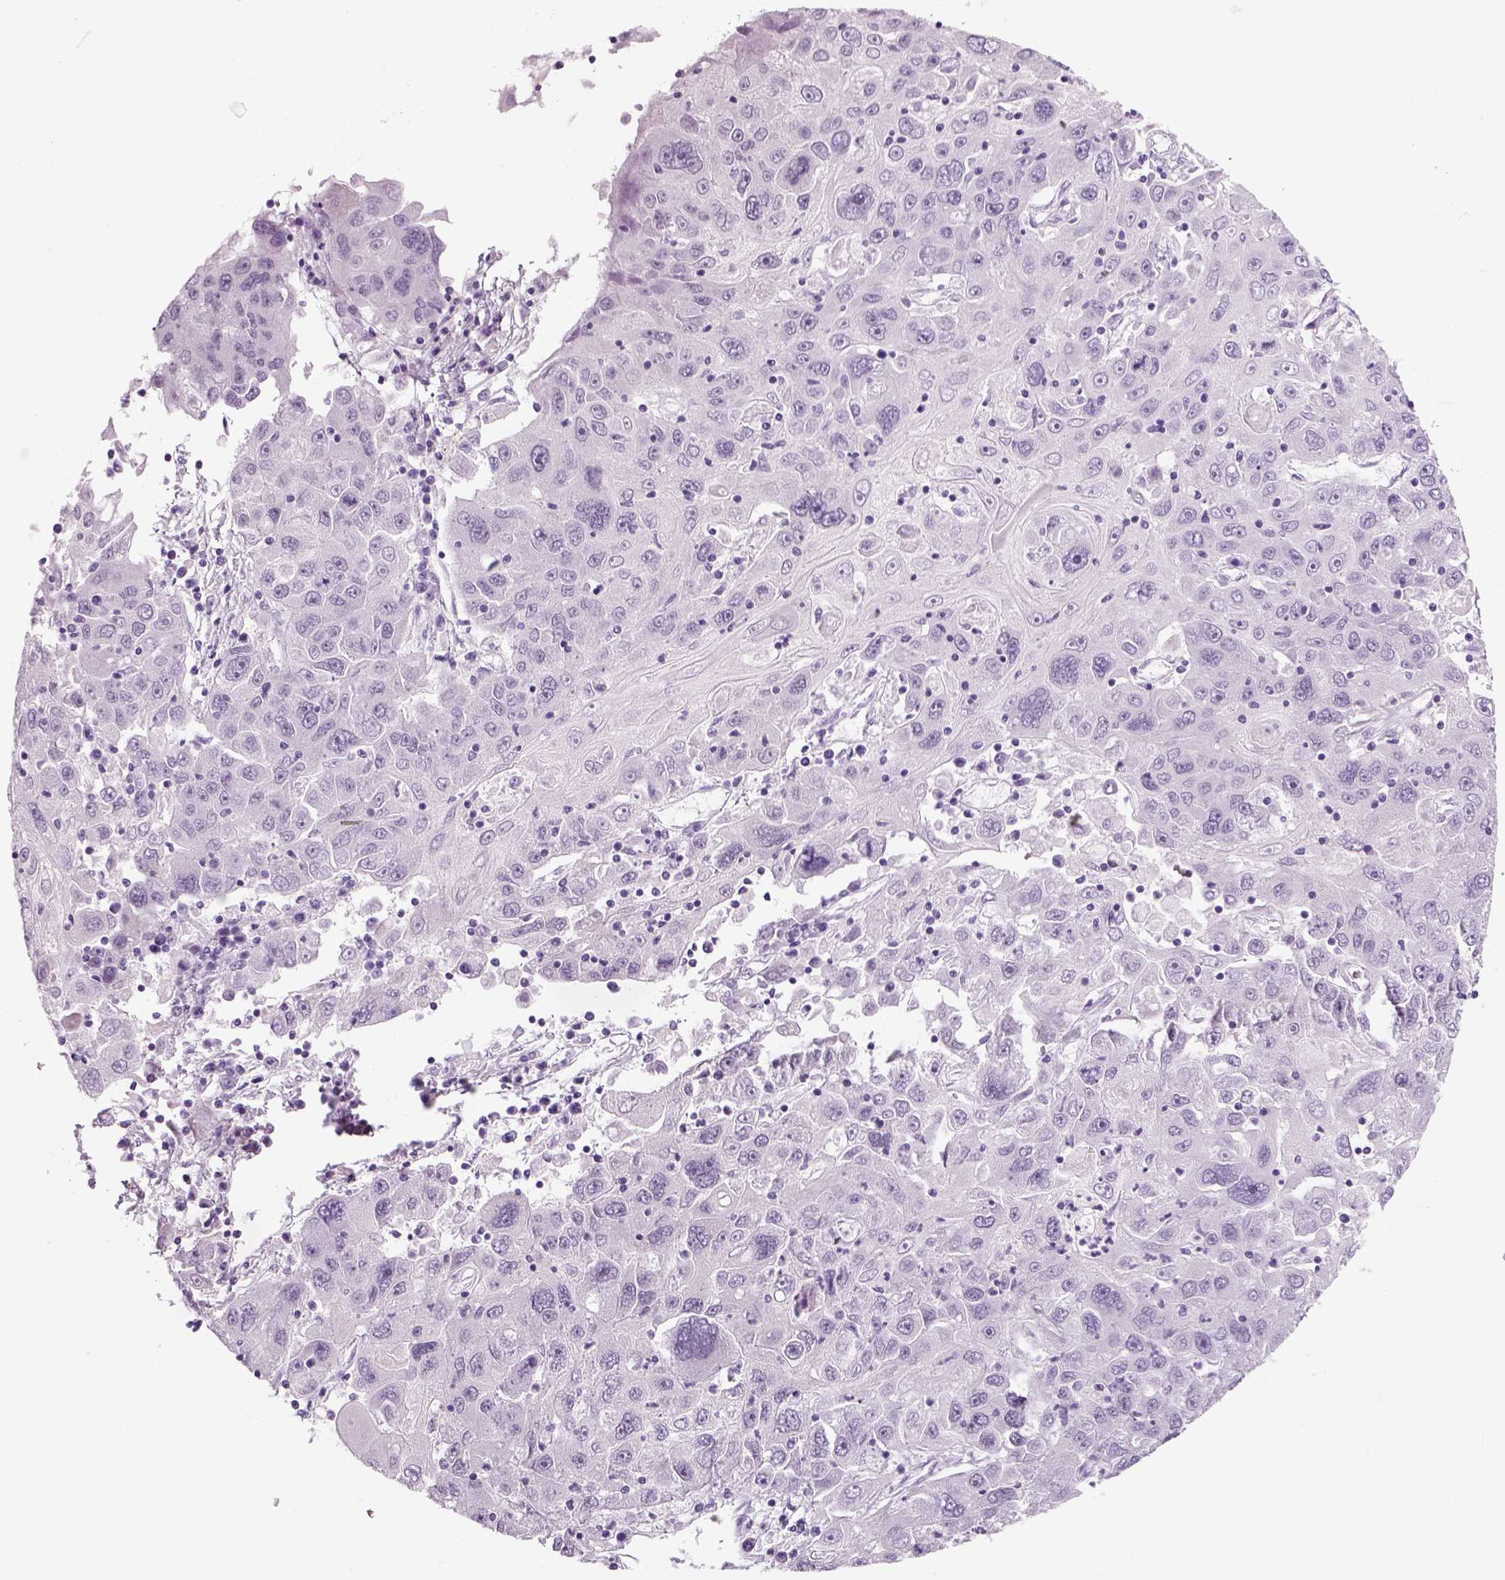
{"staining": {"intensity": "negative", "quantity": "none", "location": "none"}, "tissue": "stomach cancer", "cell_type": "Tumor cells", "image_type": "cancer", "snomed": [{"axis": "morphology", "description": "Adenocarcinoma, NOS"}, {"axis": "topography", "description": "Stomach"}], "caption": "A high-resolution photomicrograph shows immunohistochemistry (IHC) staining of adenocarcinoma (stomach), which displays no significant staining in tumor cells.", "gene": "ZNF865", "patient": {"sex": "male", "age": 56}}